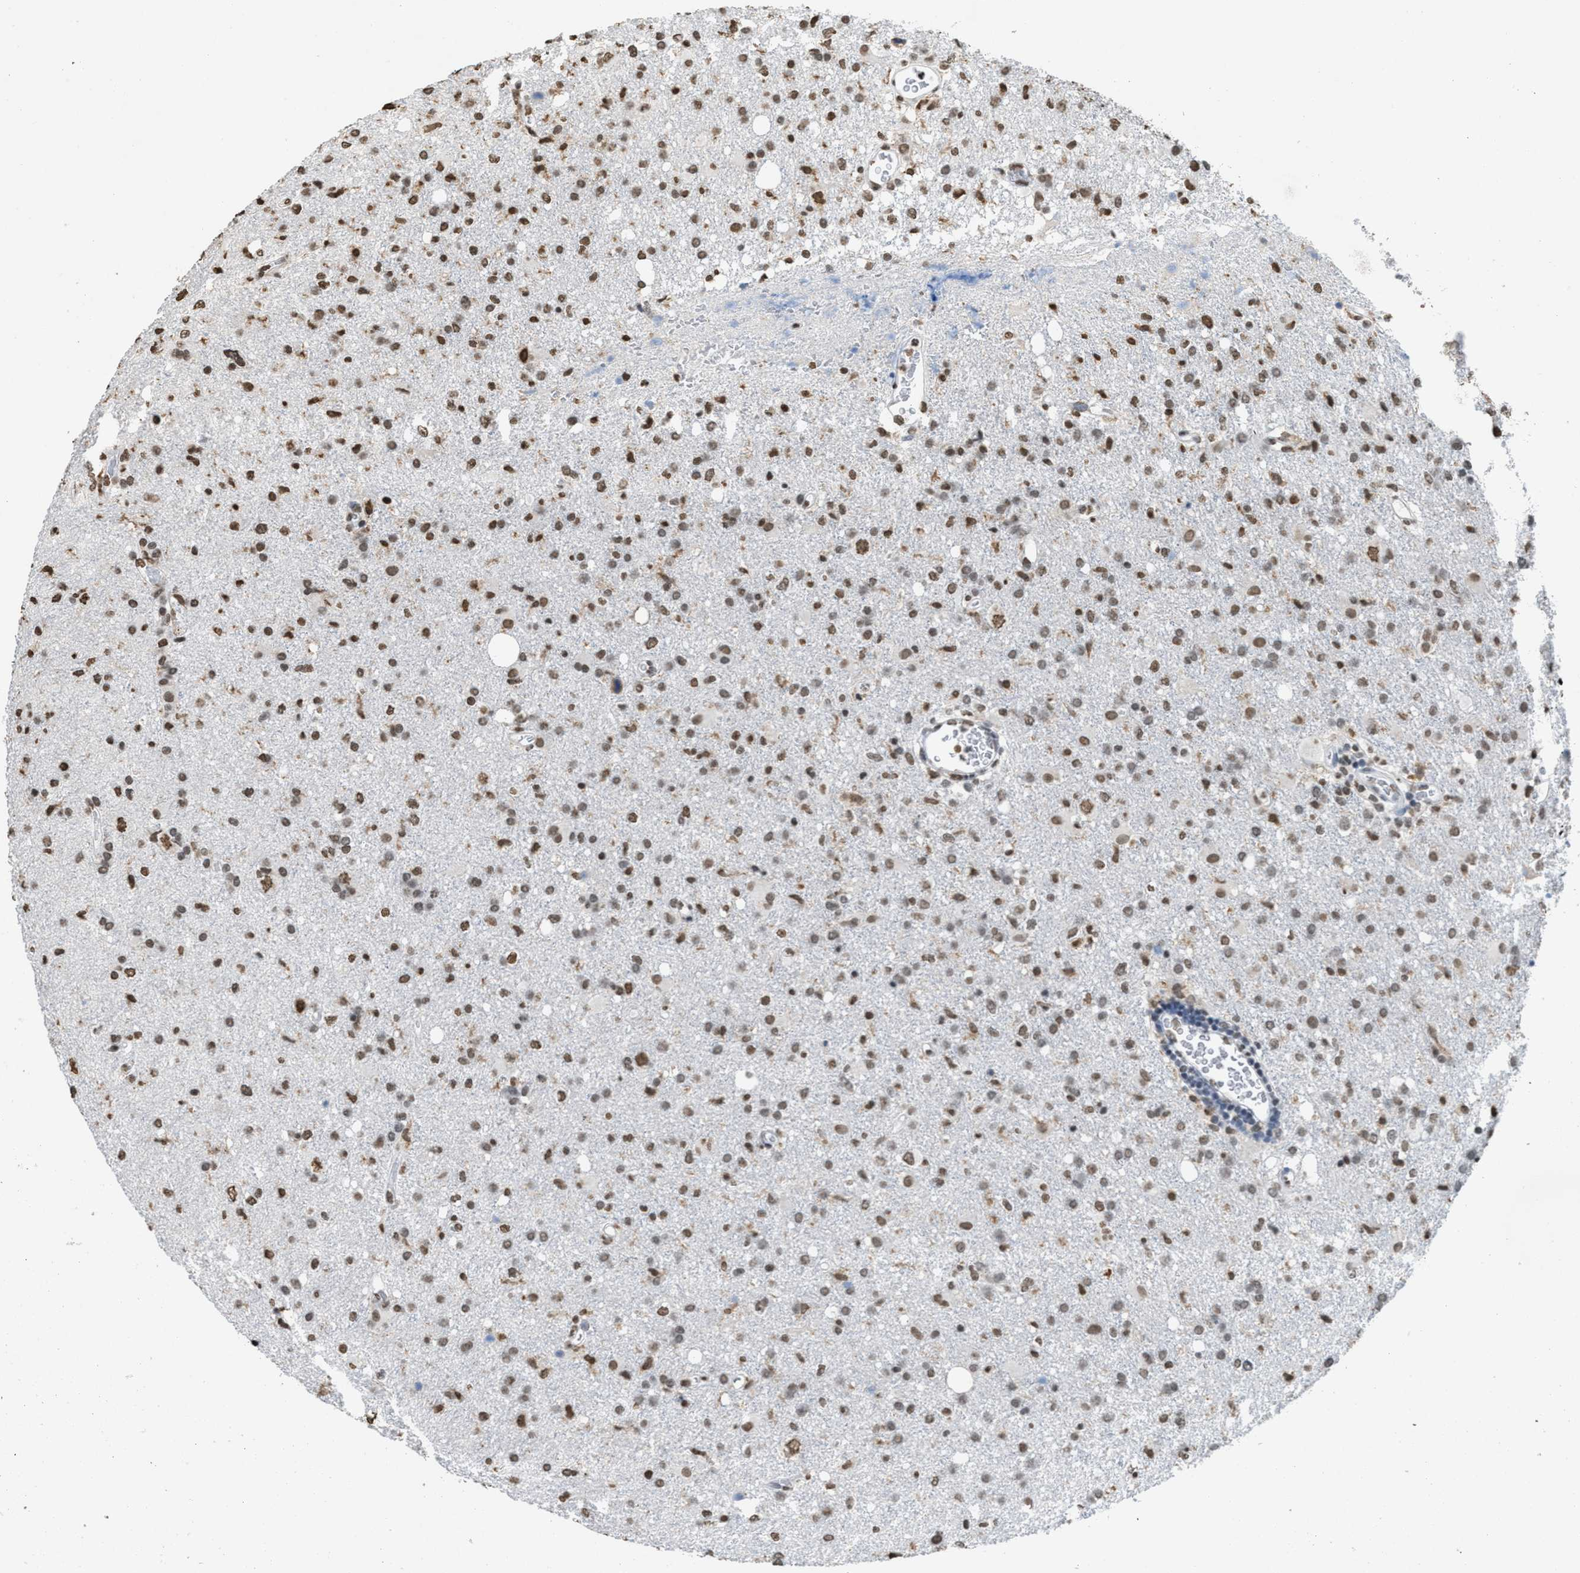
{"staining": {"intensity": "moderate", "quantity": ">75%", "location": "nuclear"}, "tissue": "glioma", "cell_type": "Tumor cells", "image_type": "cancer", "snomed": [{"axis": "morphology", "description": "Glioma, malignant, High grade"}, {"axis": "topography", "description": "Brain"}], "caption": "Protein expression by immunohistochemistry (IHC) exhibits moderate nuclear staining in about >75% of tumor cells in malignant glioma (high-grade).", "gene": "NUP88", "patient": {"sex": "female", "age": 57}}